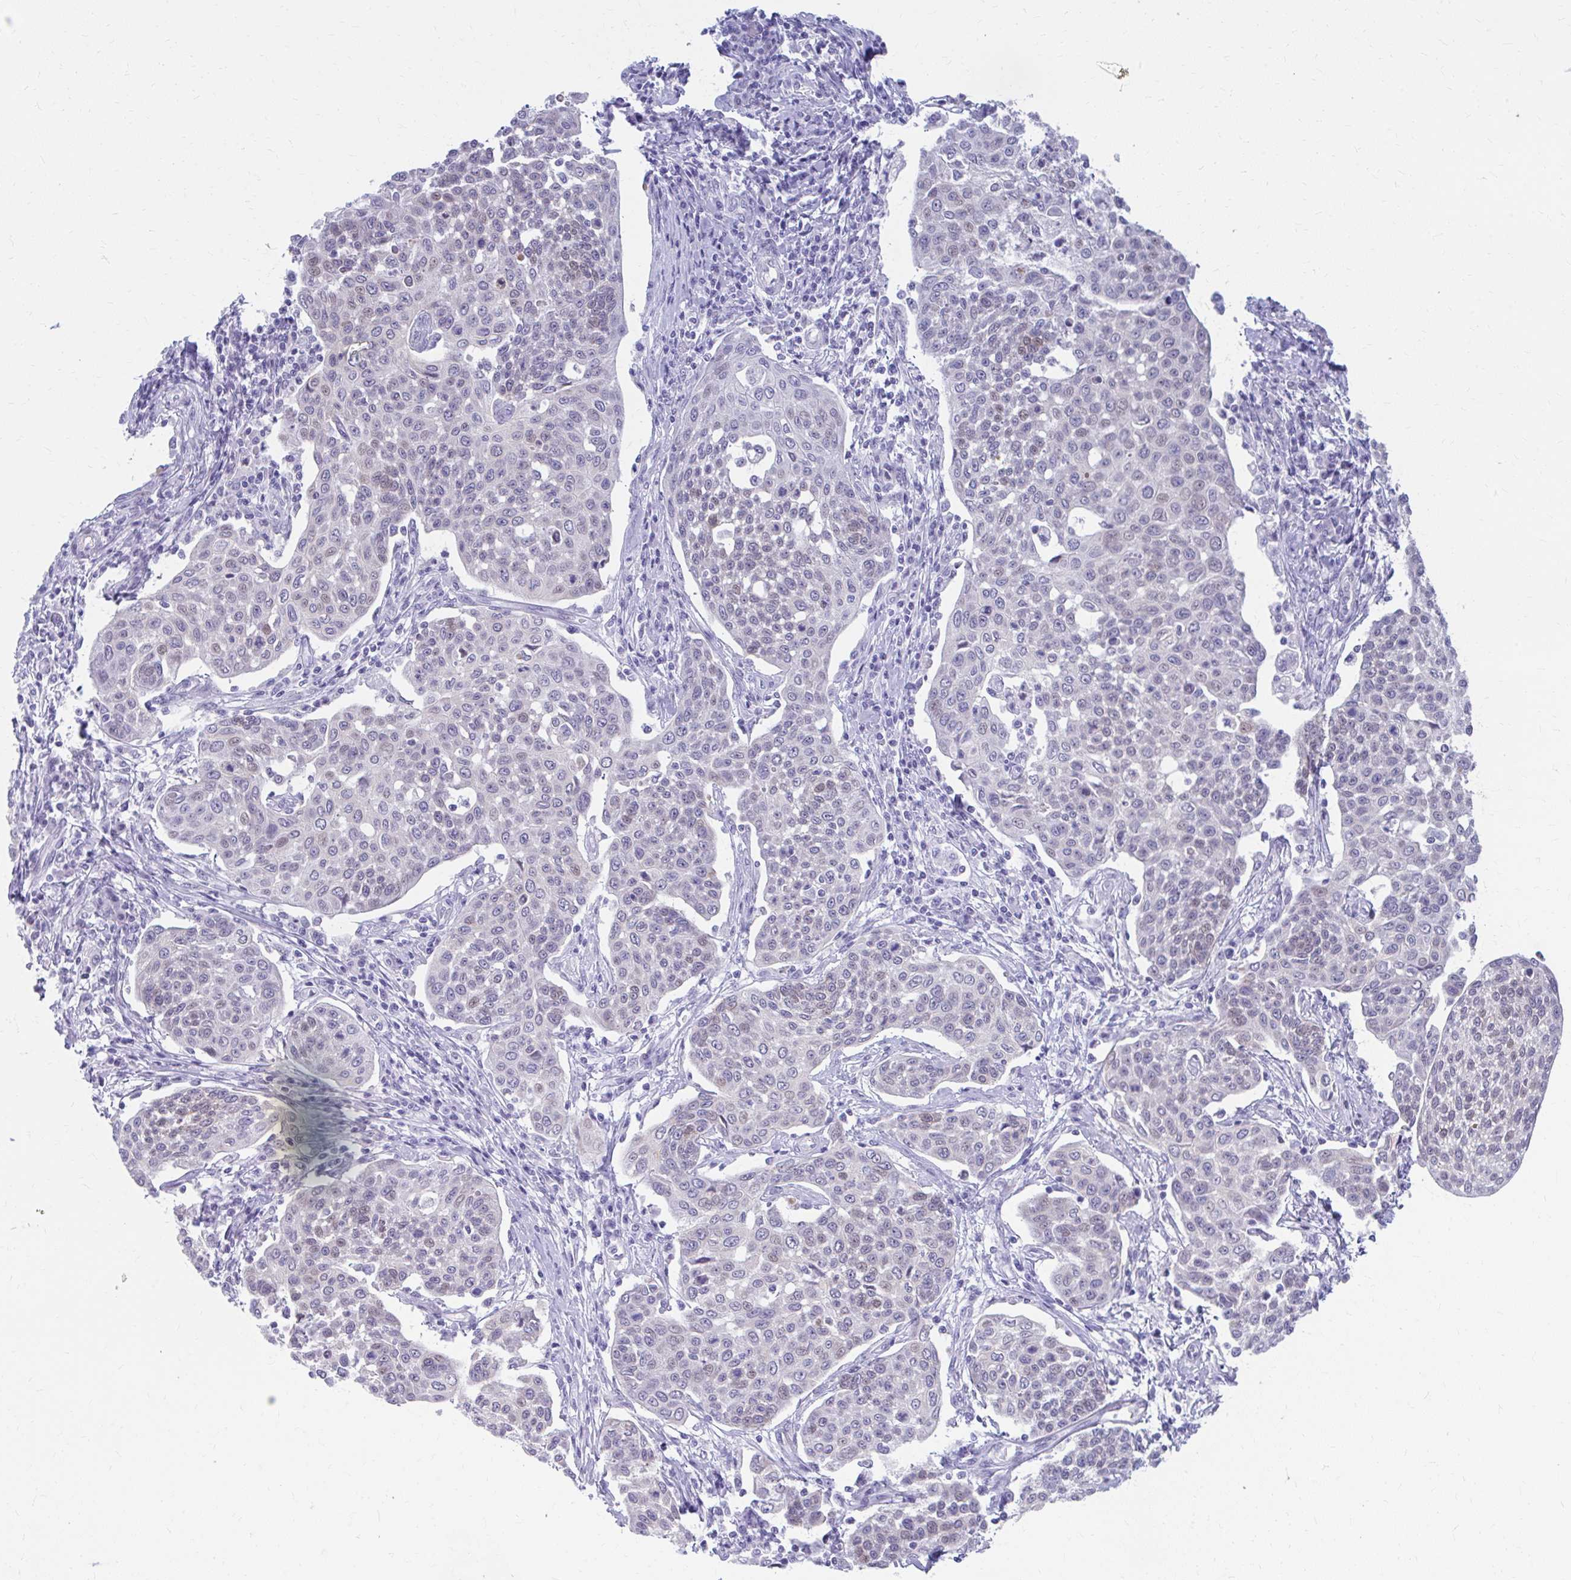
{"staining": {"intensity": "weak", "quantity": "<25%", "location": "nuclear"}, "tissue": "cervical cancer", "cell_type": "Tumor cells", "image_type": "cancer", "snomed": [{"axis": "morphology", "description": "Squamous cell carcinoma, NOS"}, {"axis": "topography", "description": "Cervix"}], "caption": "This is an immunohistochemistry micrograph of human cervical cancer (squamous cell carcinoma). There is no staining in tumor cells.", "gene": "RGS16", "patient": {"sex": "female", "age": 34}}